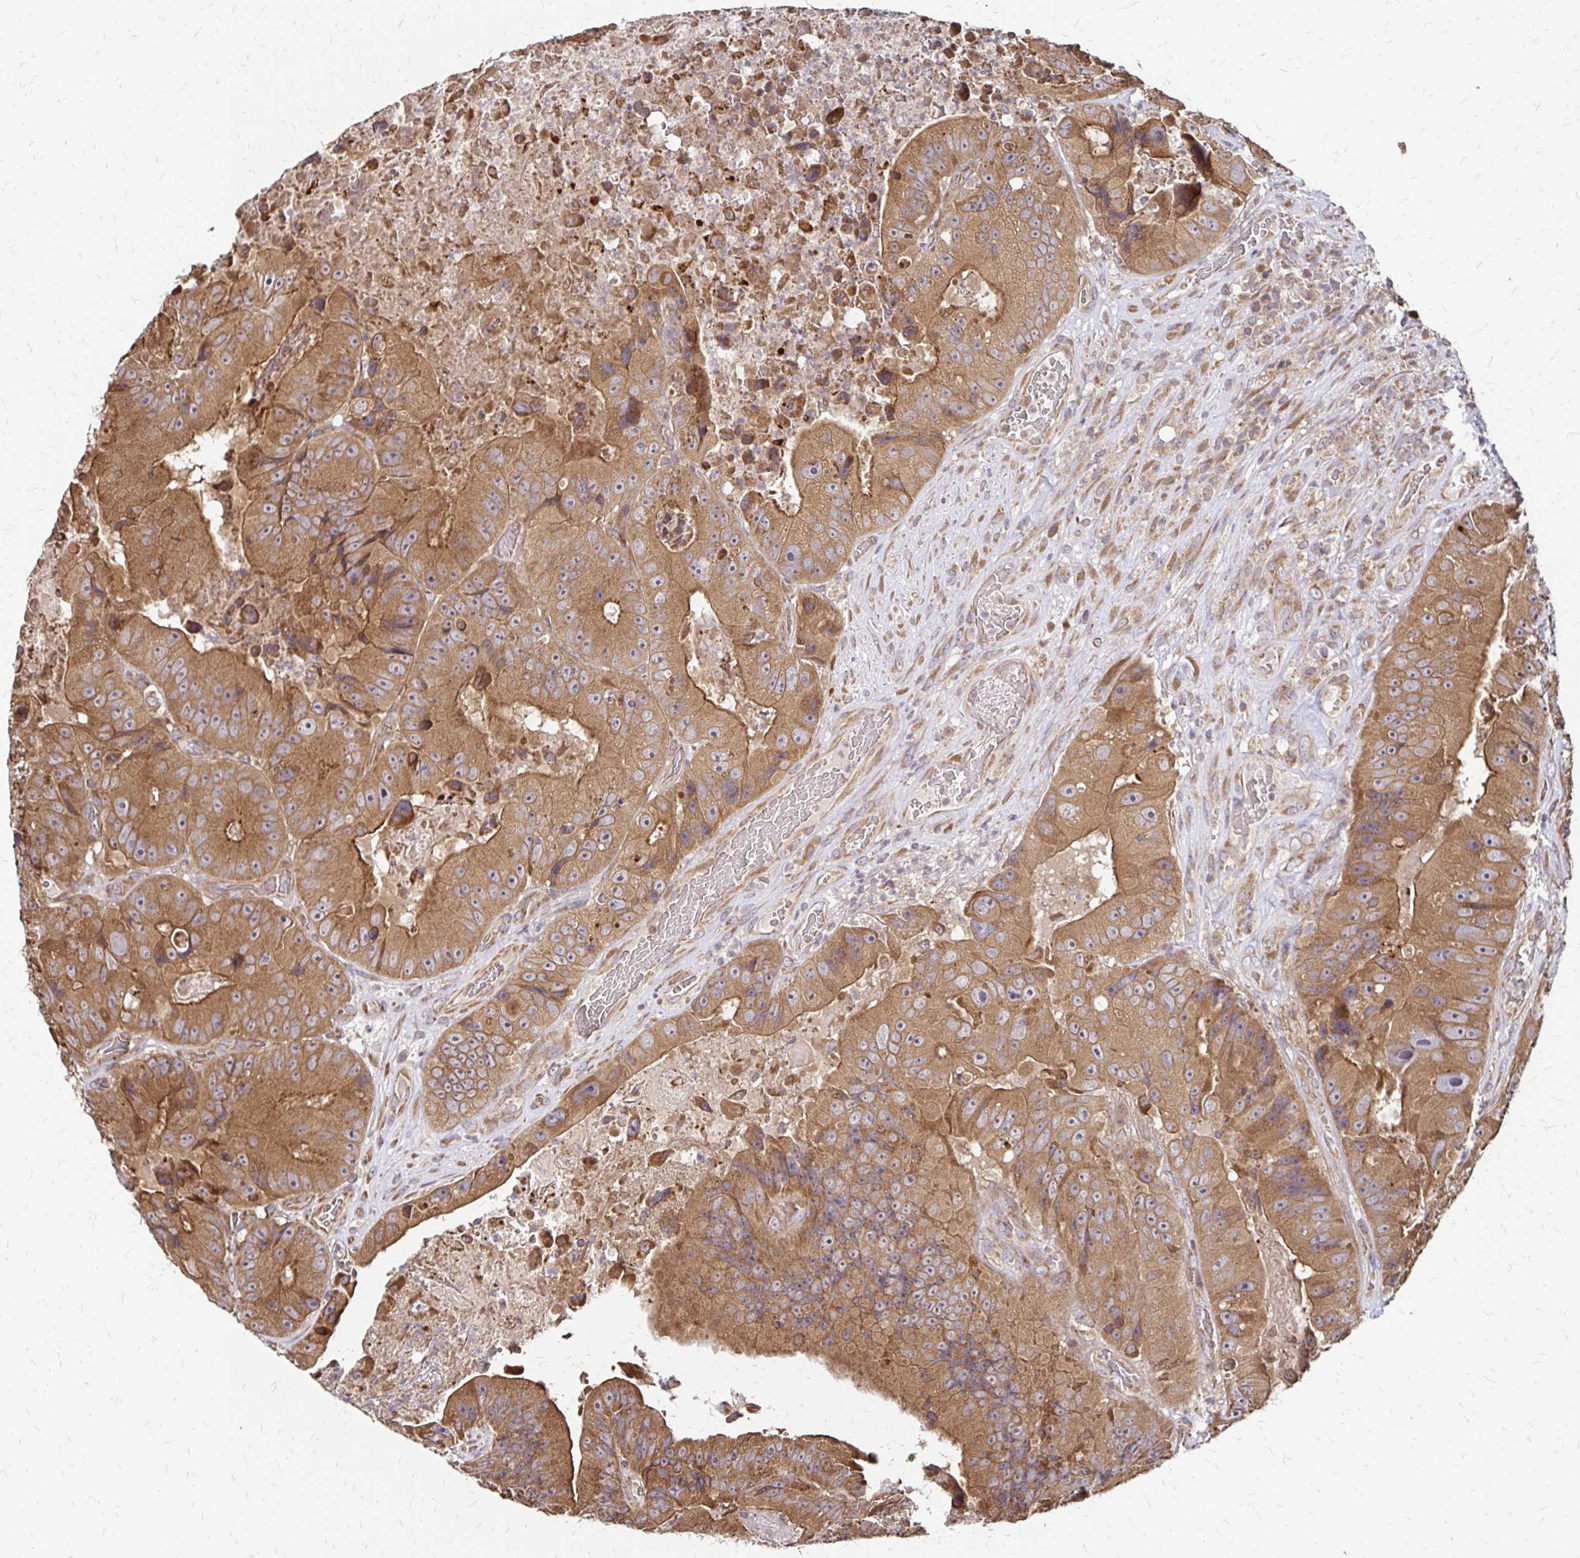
{"staining": {"intensity": "moderate", "quantity": ">75%", "location": "cytoplasmic/membranous"}, "tissue": "colorectal cancer", "cell_type": "Tumor cells", "image_type": "cancer", "snomed": [{"axis": "morphology", "description": "Adenocarcinoma, NOS"}, {"axis": "topography", "description": "Colon"}], "caption": "Colorectal adenocarcinoma tissue displays moderate cytoplasmic/membranous expression in about >75% of tumor cells, visualized by immunohistochemistry.", "gene": "ZW10", "patient": {"sex": "female", "age": 86}}